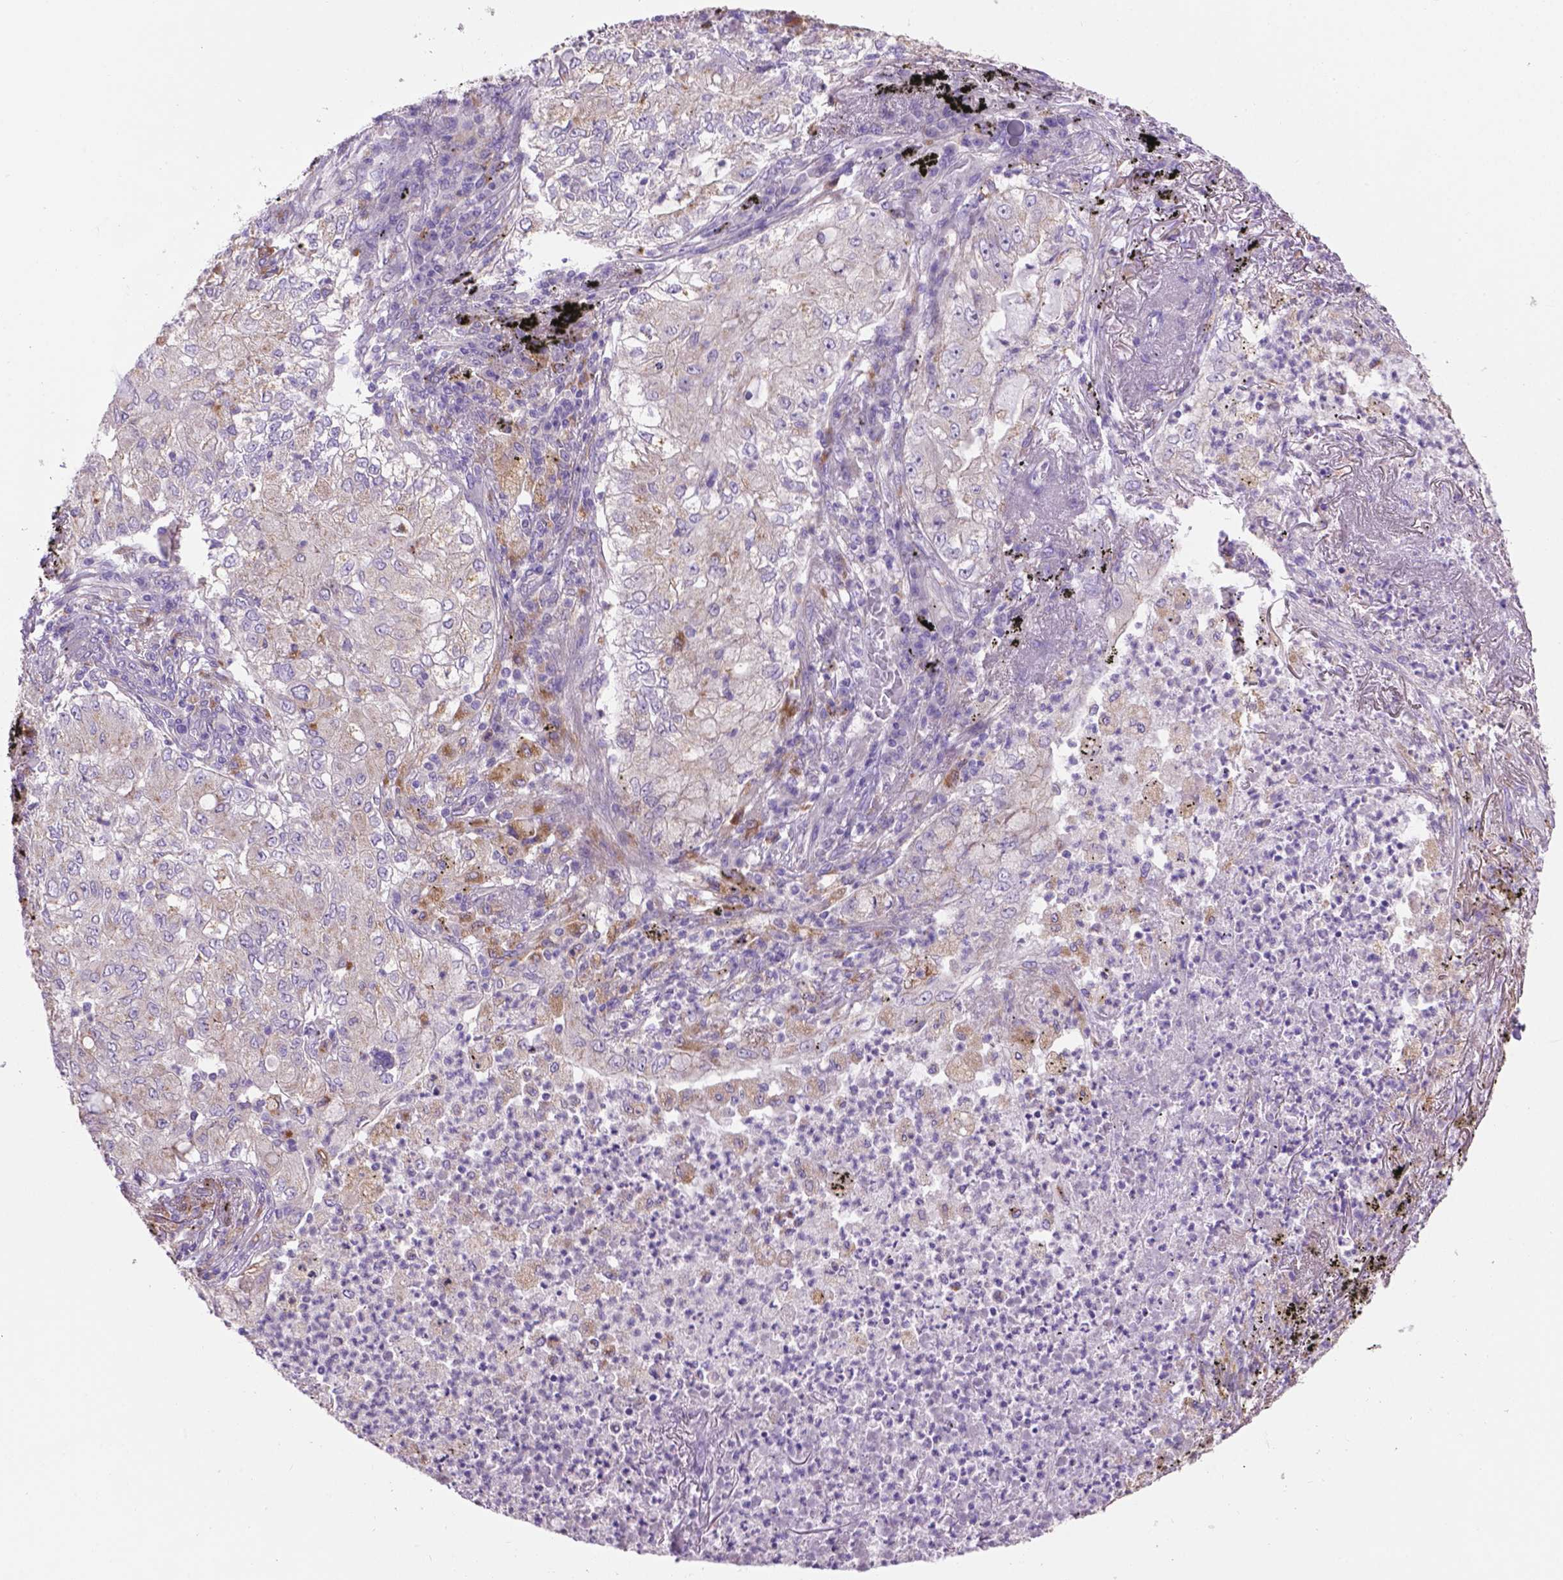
{"staining": {"intensity": "negative", "quantity": "none", "location": "none"}, "tissue": "lung cancer", "cell_type": "Tumor cells", "image_type": "cancer", "snomed": [{"axis": "morphology", "description": "Adenocarcinoma, NOS"}, {"axis": "topography", "description": "Lung"}], "caption": "A micrograph of human lung adenocarcinoma is negative for staining in tumor cells.", "gene": "CDH7", "patient": {"sex": "female", "age": 73}}